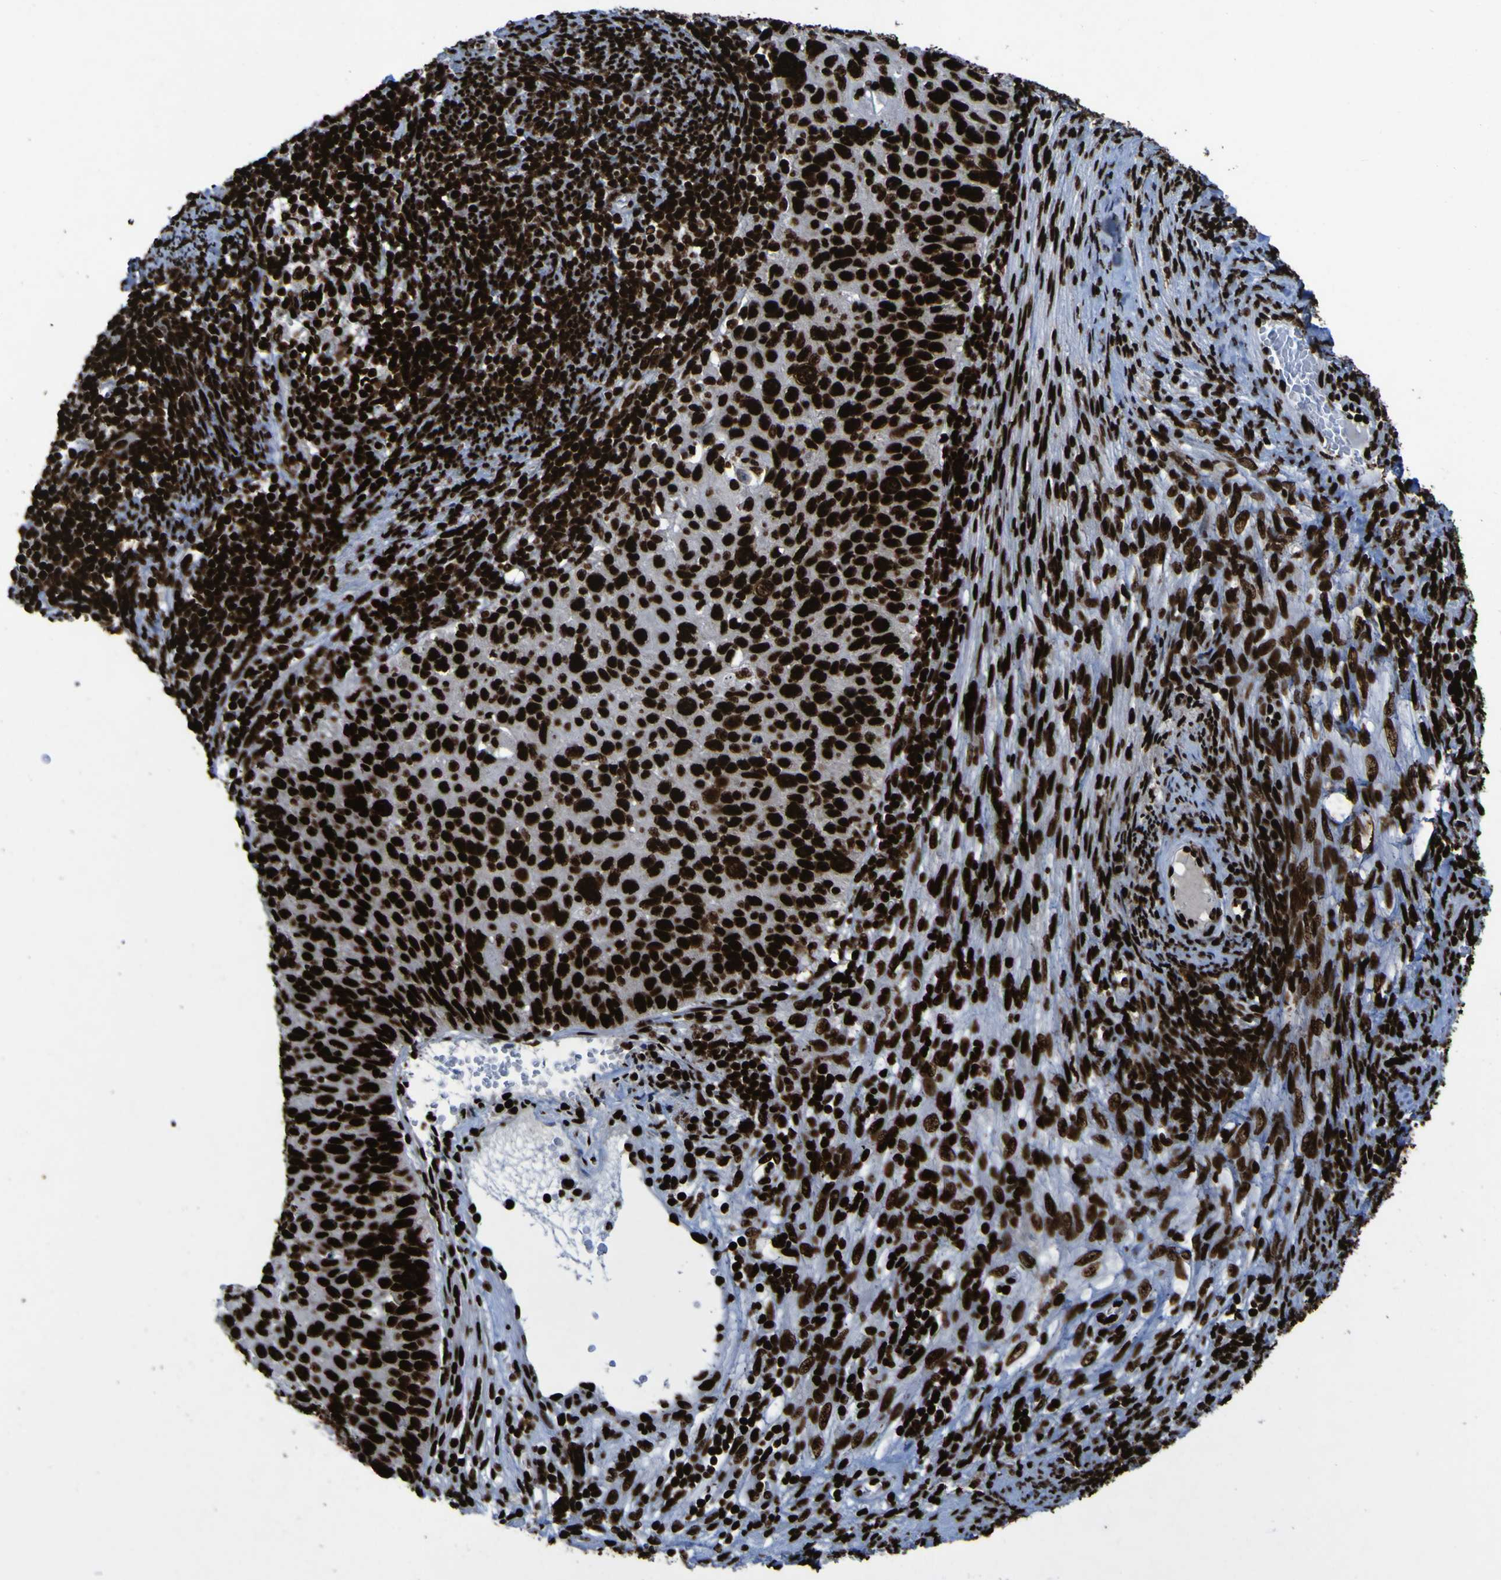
{"staining": {"intensity": "strong", "quantity": ">75%", "location": "nuclear"}, "tissue": "cervical cancer", "cell_type": "Tumor cells", "image_type": "cancer", "snomed": [{"axis": "morphology", "description": "Squamous cell carcinoma, NOS"}, {"axis": "topography", "description": "Cervix"}], "caption": "Cervical cancer stained for a protein shows strong nuclear positivity in tumor cells.", "gene": "NPM1", "patient": {"sex": "female", "age": 70}}